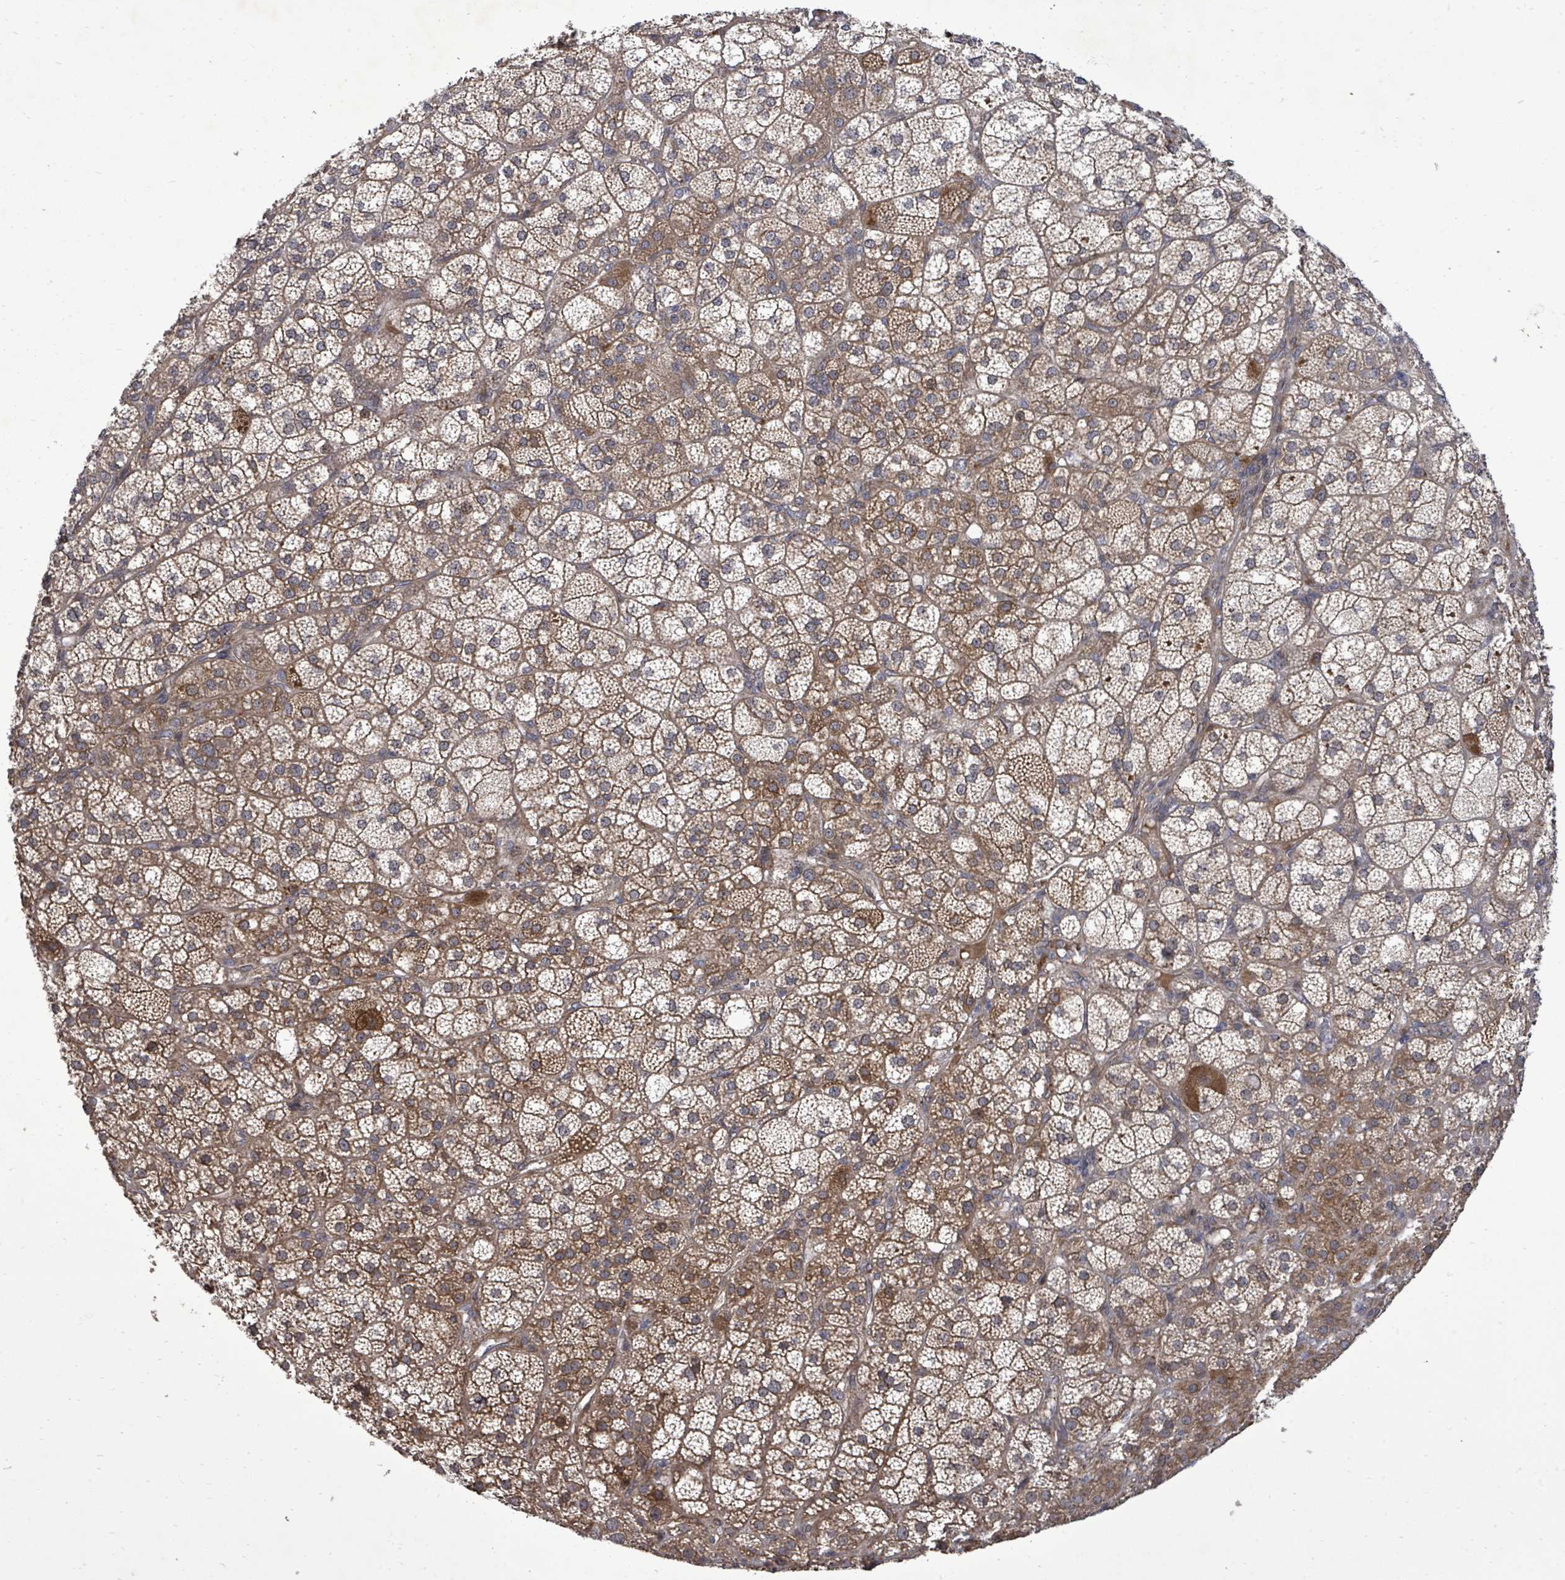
{"staining": {"intensity": "strong", "quantity": ">75%", "location": "cytoplasmic/membranous,nuclear"}, "tissue": "adrenal gland", "cell_type": "Glandular cells", "image_type": "normal", "snomed": [{"axis": "morphology", "description": "Normal tissue, NOS"}, {"axis": "topography", "description": "Adrenal gland"}], "caption": "This image demonstrates benign adrenal gland stained with immunohistochemistry (IHC) to label a protein in brown. The cytoplasmic/membranous,nuclear of glandular cells show strong positivity for the protein. Nuclei are counter-stained blue.", "gene": "KRTAP27", "patient": {"sex": "female", "age": 60}}